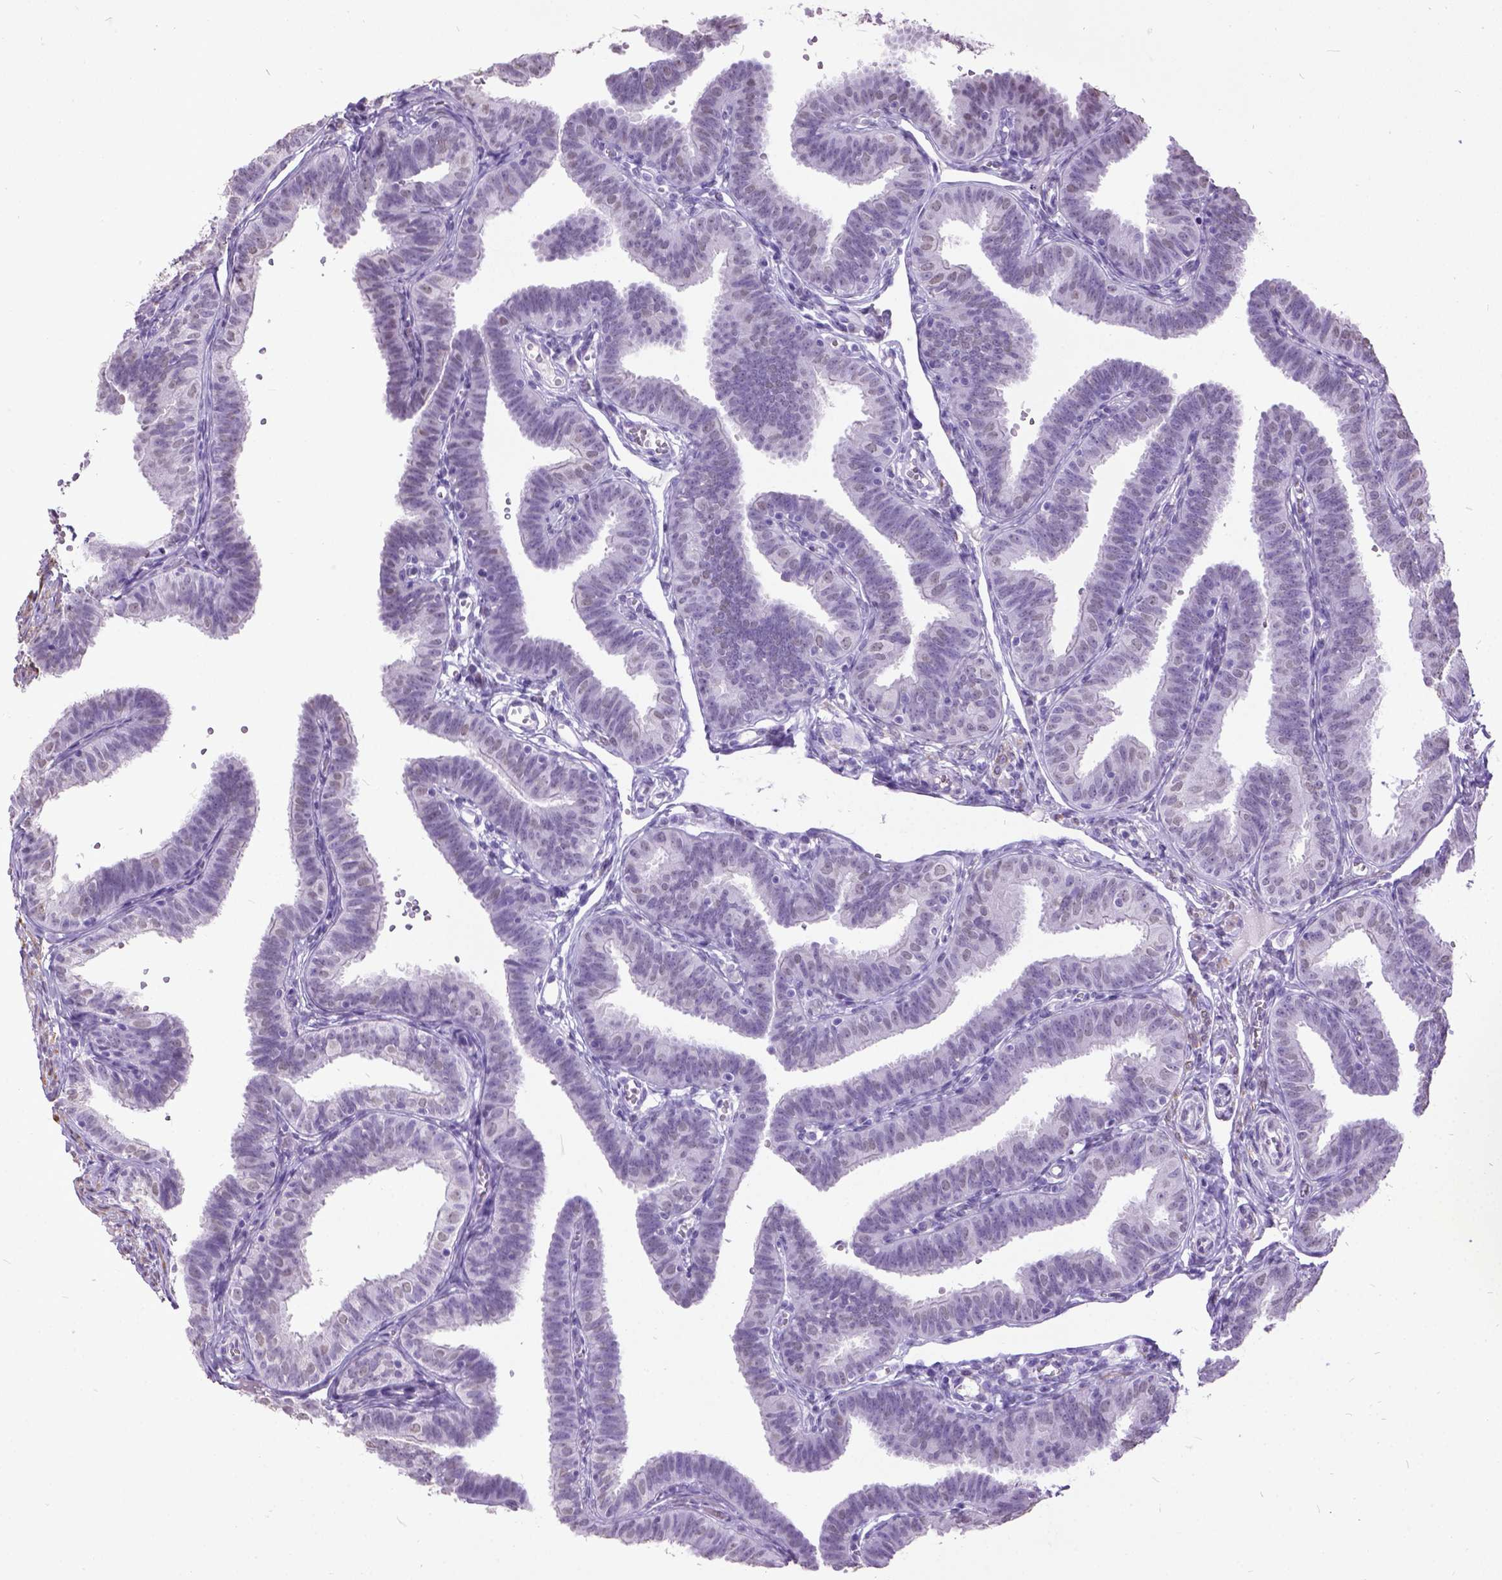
{"staining": {"intensity": "weak", "quantity": "25%-75%", "location": "nuclear"}, "tissue": "fallopian tube", "cell_type": "Glandular cells", "image_type": "normal", "snomed": [{"axis": "morphology", "description": "Normal tissue, NOS"}, {"axis": "topography", "description": "Fallopian tube"}], "caption": "This is a micrograph of immunohistochemistry staining of normal fallopian tube, which shows weak positivity in the nuclear of glandular cells.", "gene": "MARCHF10", "patient": {"sex": "female", "age": 25}}